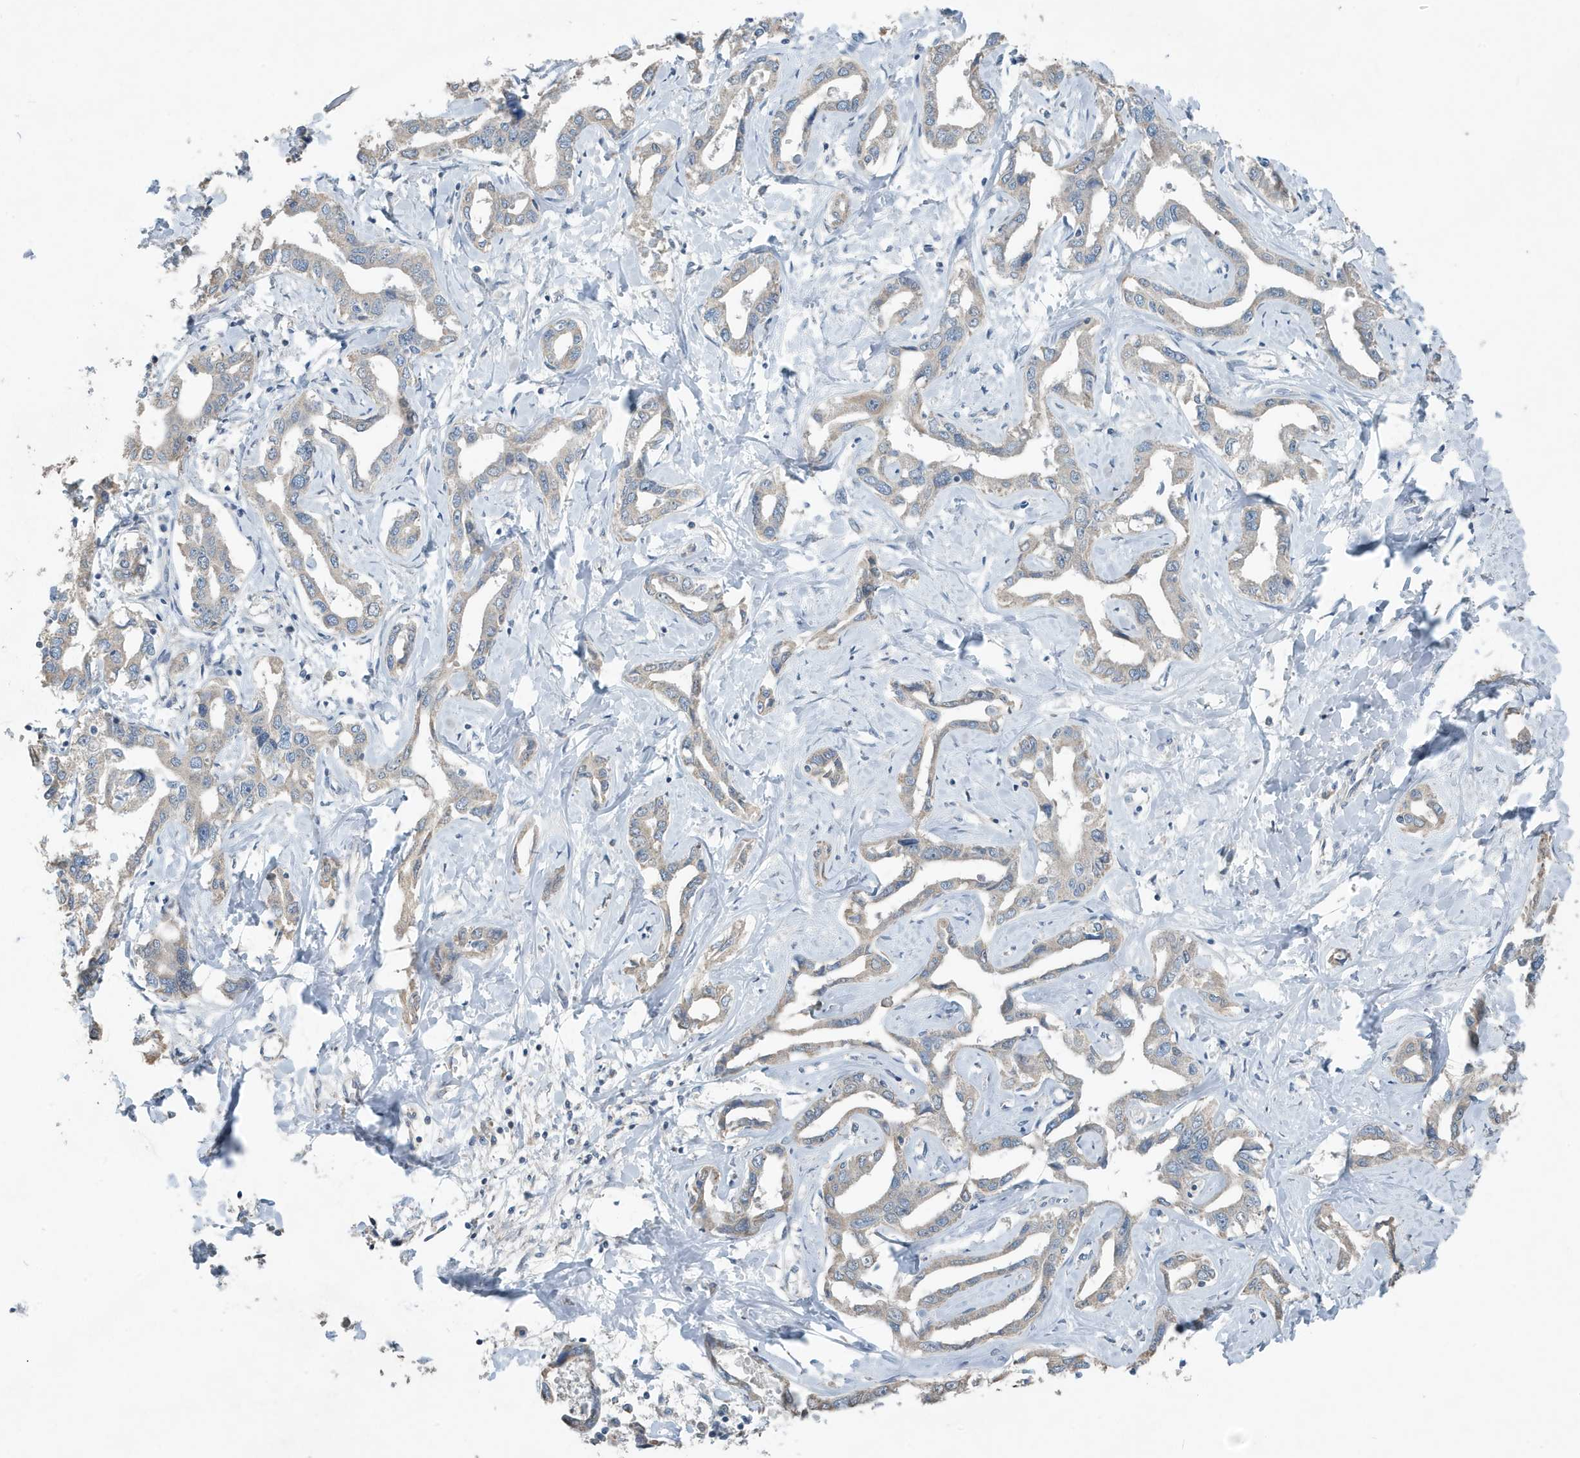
{"staining": {"intensity": "weak", "quantity": "25%-75%", "location": "cytoplasmic/membranous"}, "tissue": "liver cancer", "cell_type": "Tumor cells", "image_type": "cancer", "snomed": [{"axis": "morphology", "description": "Cholangiocarcinoma"}, {"axis": "topography", "description": "Liver"}], "caption": "A low amount of weak cytoplasmic/membranous positivity is identified in approximately 25%-75% of tumor cells in liver cancer tissue.", "gene": "UGT2B4", "patient": {"sex": "male", "age": 59}}